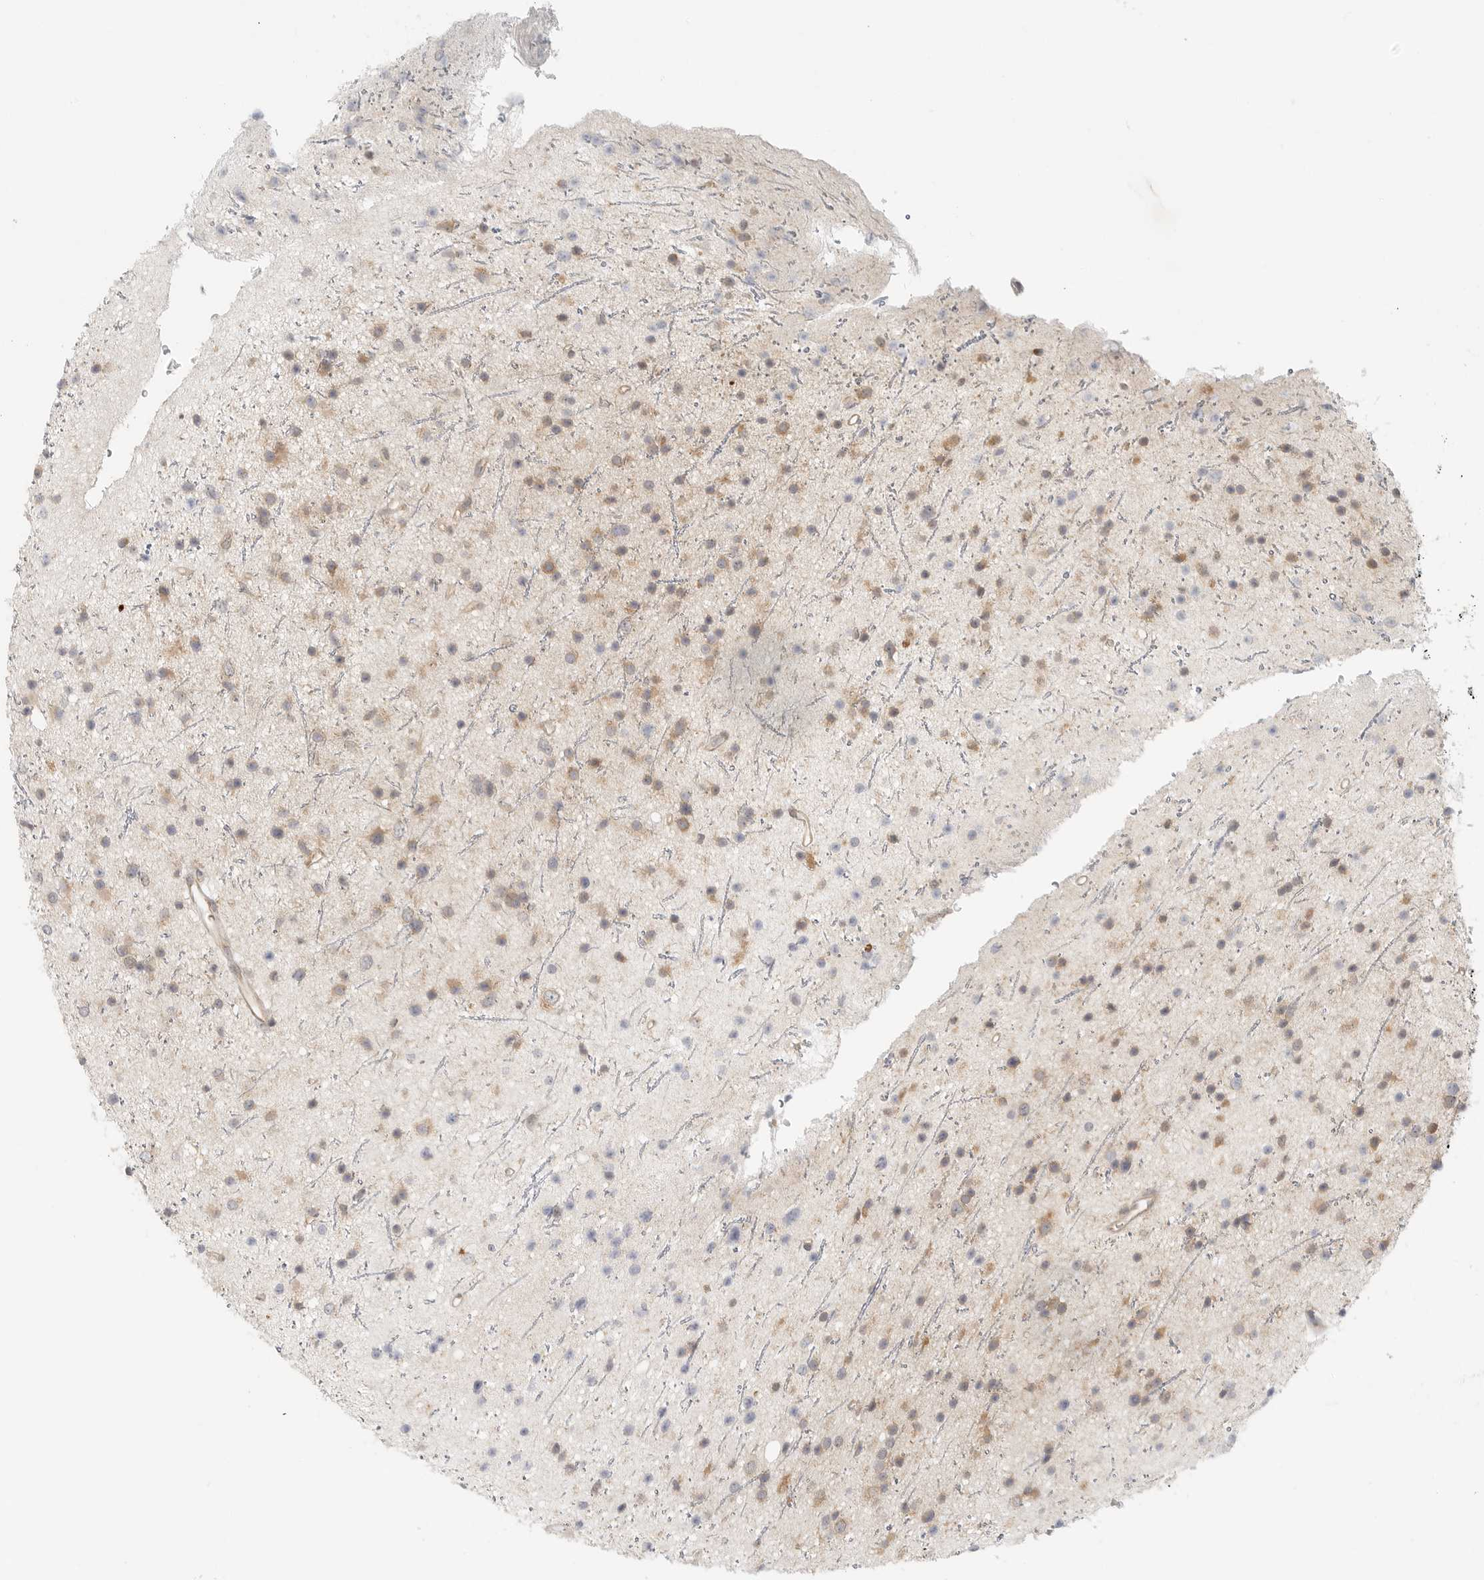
{"staining": {"intensity": "moderate", "quantity": "25%-75%", "location": "cytoplasmic/membranous"}, "tissue": "glioma", "cell_type": "Tumor cells", "image_type": "cancer", "snomed": [{"axis": "morphology", "description": "Glioma, malignant, Low grade"}, {"axis": "topography", "description": "Cerebral cortex"}], "caption": "IHC staining of glioma, which exhibits medium levels of moderate cytoplasmic/membranous expression in about 25%-75% of tumor cells indicating moderate cytoplasmic/membranous protein positivity. The staining was performed using DAB (brown) for protein detection and nuclei were counterstained in hematoxylin (blue).", "gene": "HDAC6", "patient": {"sex": "female", "age": 39}}